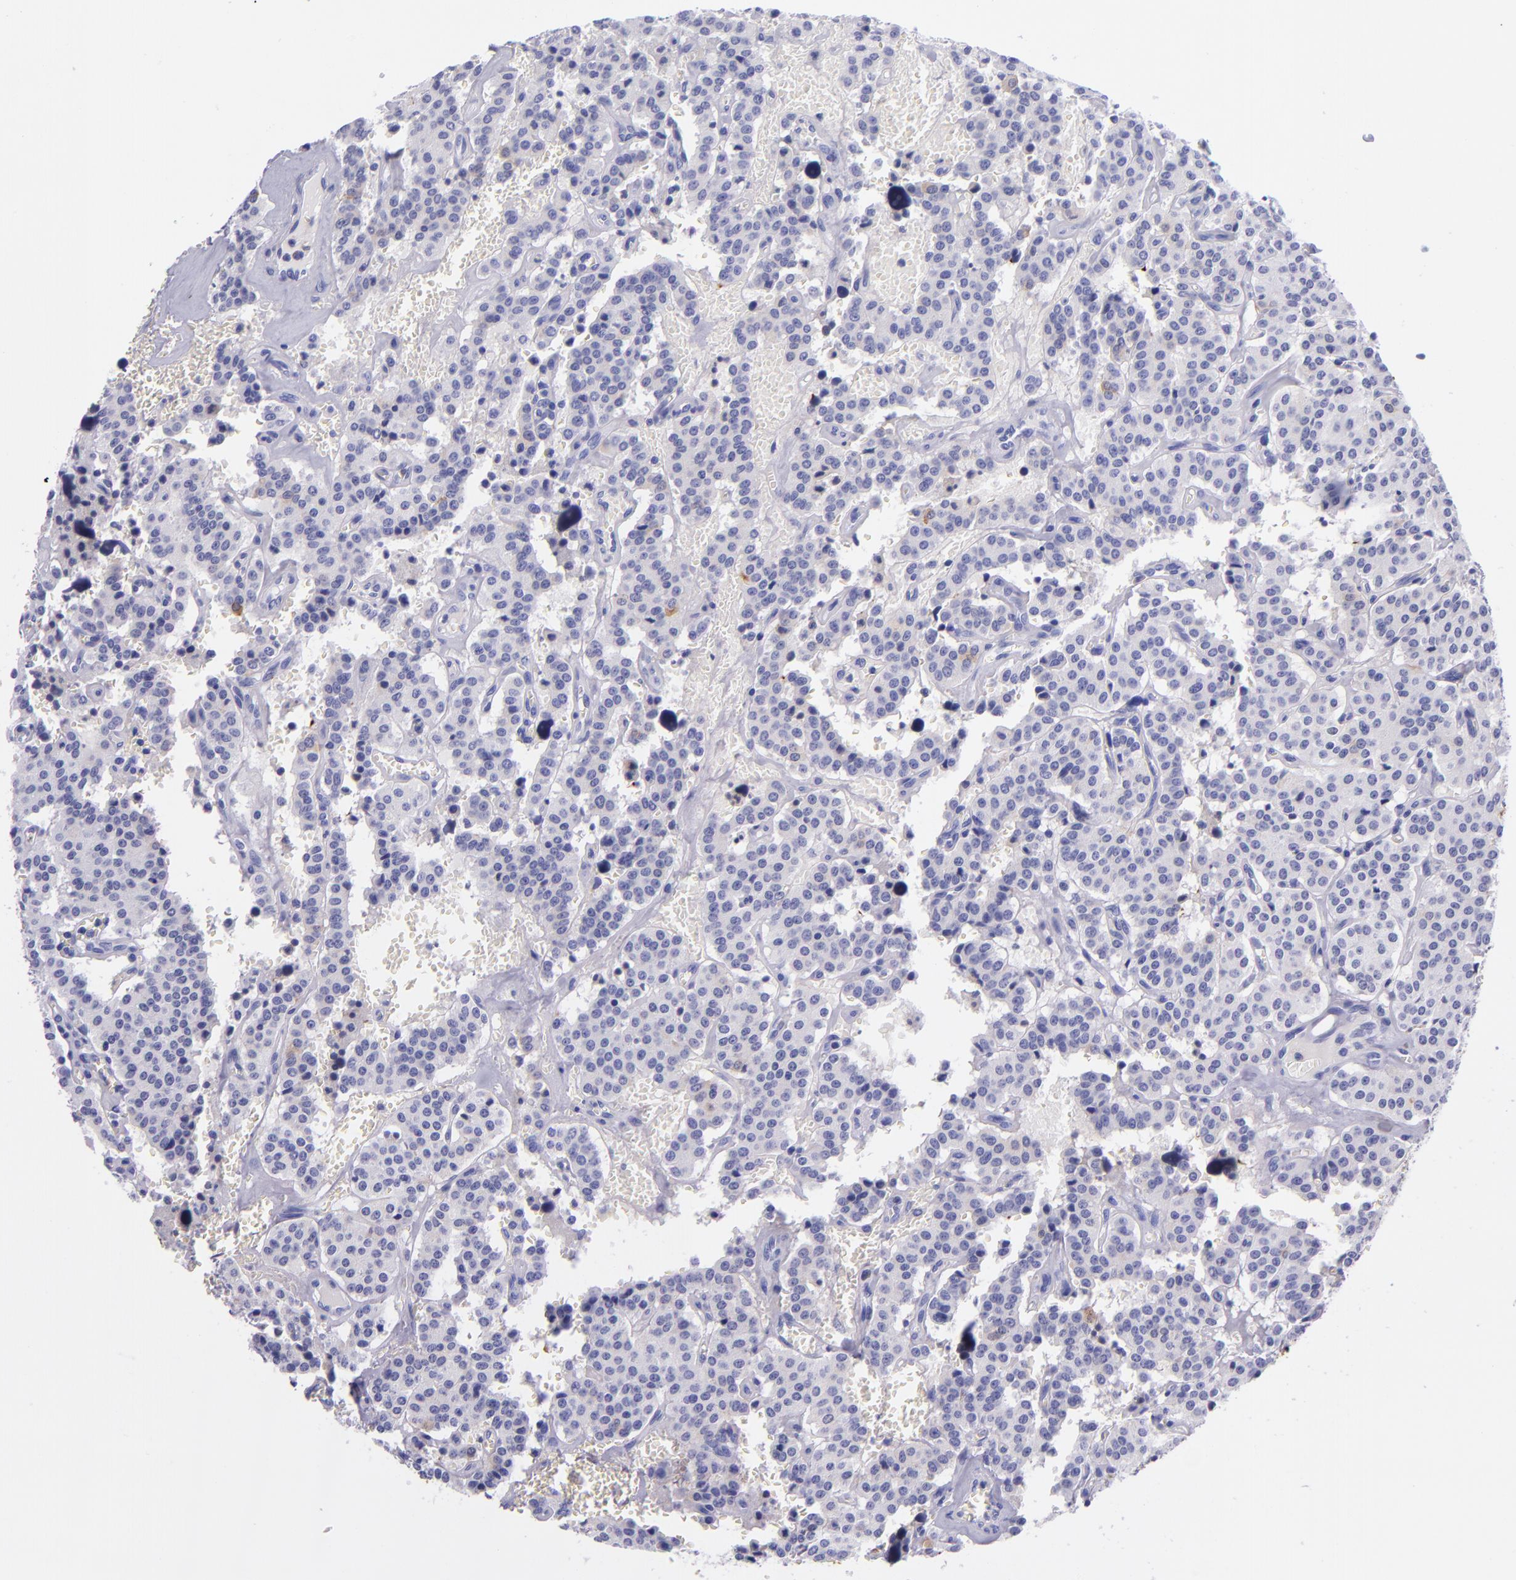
{"staining": {"intensity": "weak", "quantity": "<25%", "location": "cytoplasmic/membranous"}, "tissue": "carcinoid", "cell_type": "Tumor cells", "image_type": "cancer", "snomed": [{"axis": "morphology", "description": "Carcinoid, malignant, NOS"}, {"axis": "topography", "description": "Bronchus"}], "caption": "A high-resolution histopathology image shows IHC staining of carcinoid (malignant), which exhibits no significant staining in tumor cells.", "gene": "SLPI", "patient": {"sex": "male", "age": 55}}